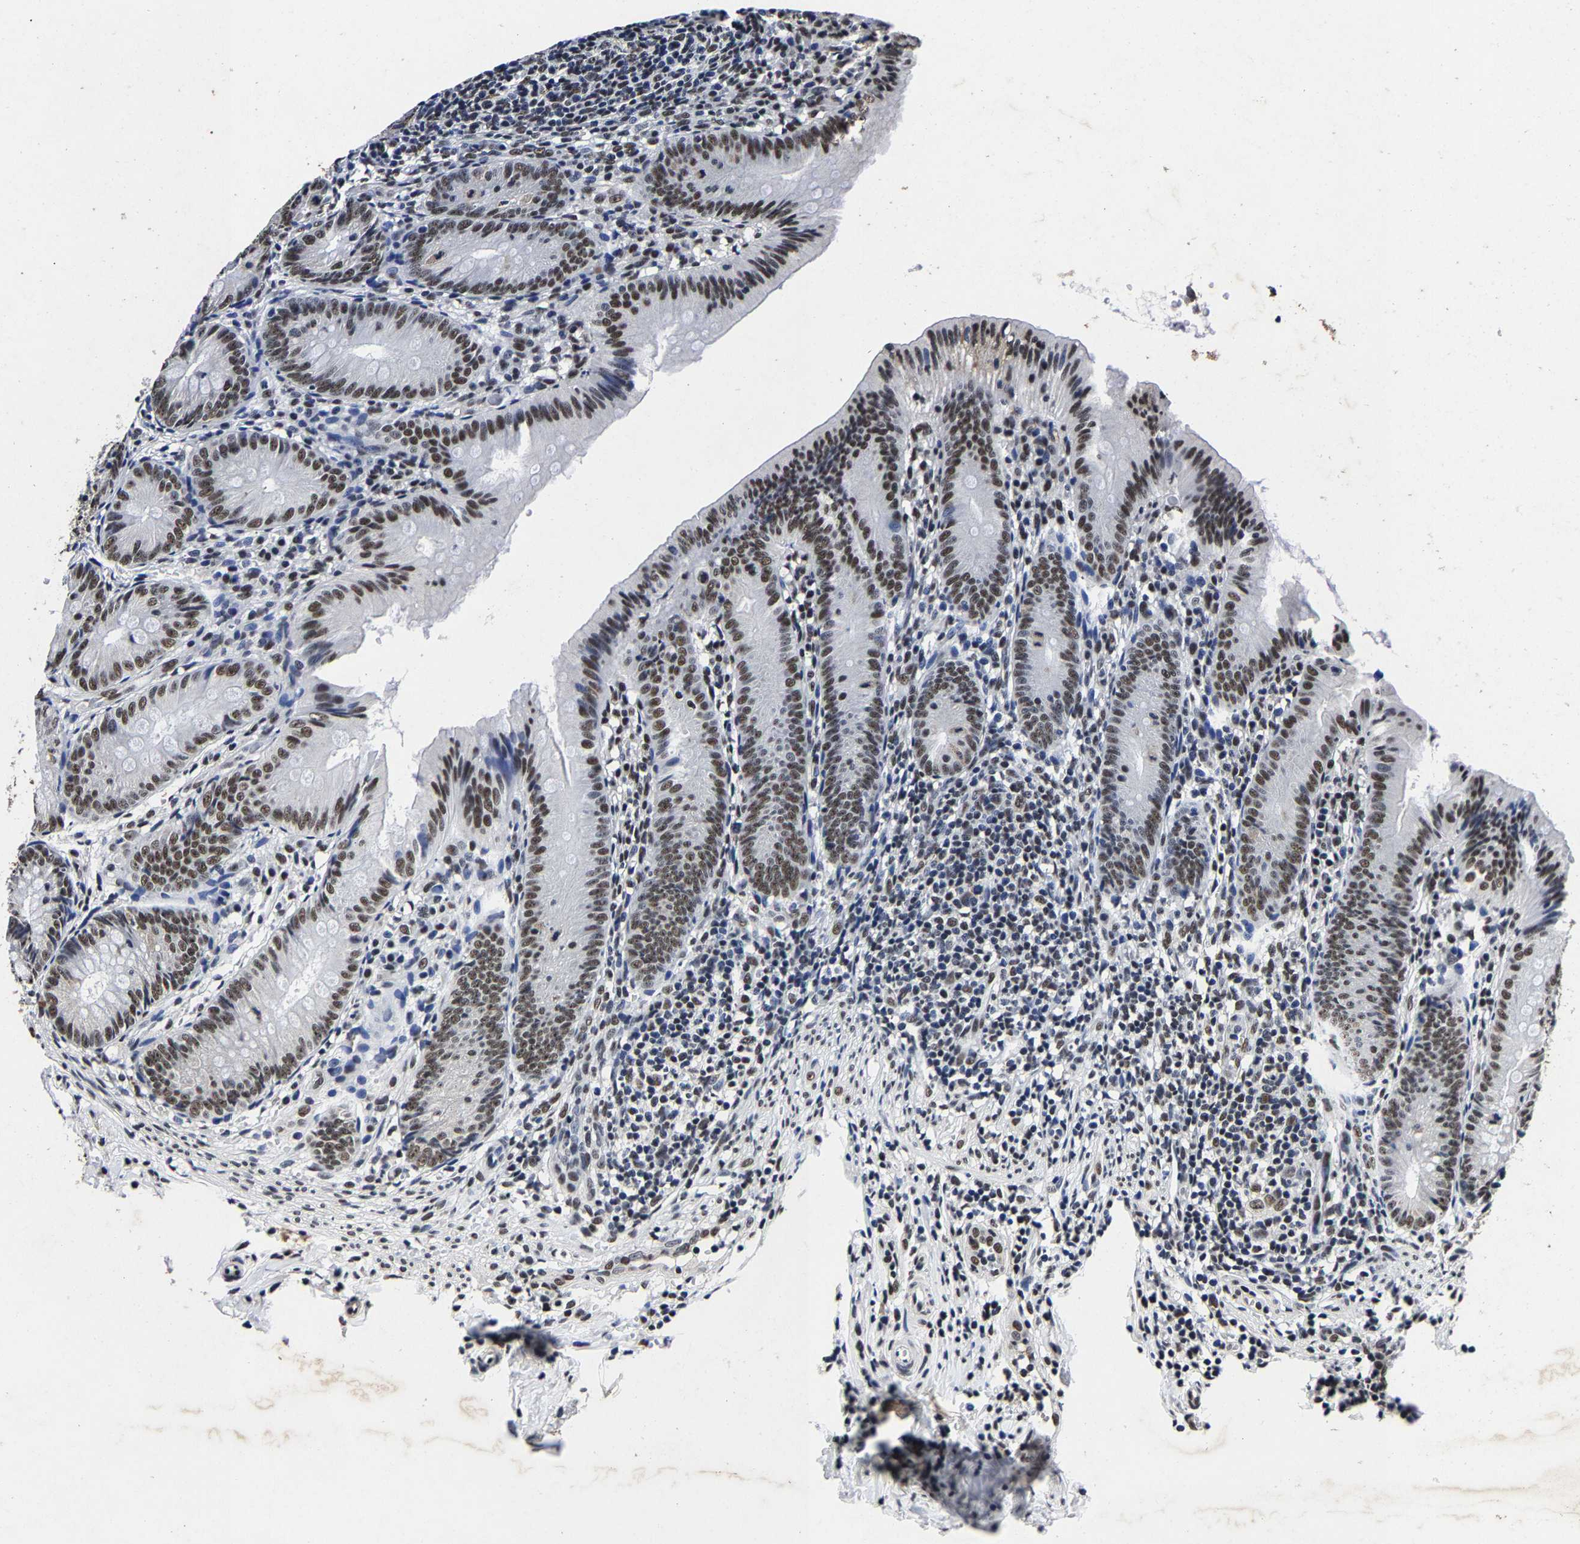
{"staining": {"intensity": "moderate", "quantity": "25%-75%", "location": "nuclear"}, "tissue": "appendix", "cell_type": "Glandular cells", "image_type": "normal", "snomed": [{"axis": "morphology", "description": "Normal tissue, NOS"}, {"axis": "topography", "description": "Appendix"}], "caption": "The immunohistochemical stain labels moderate nuclear staining in glandular cells of benign appendix.", "gene": "RBM45", "patient": {"sex": "male", "age": 1}}